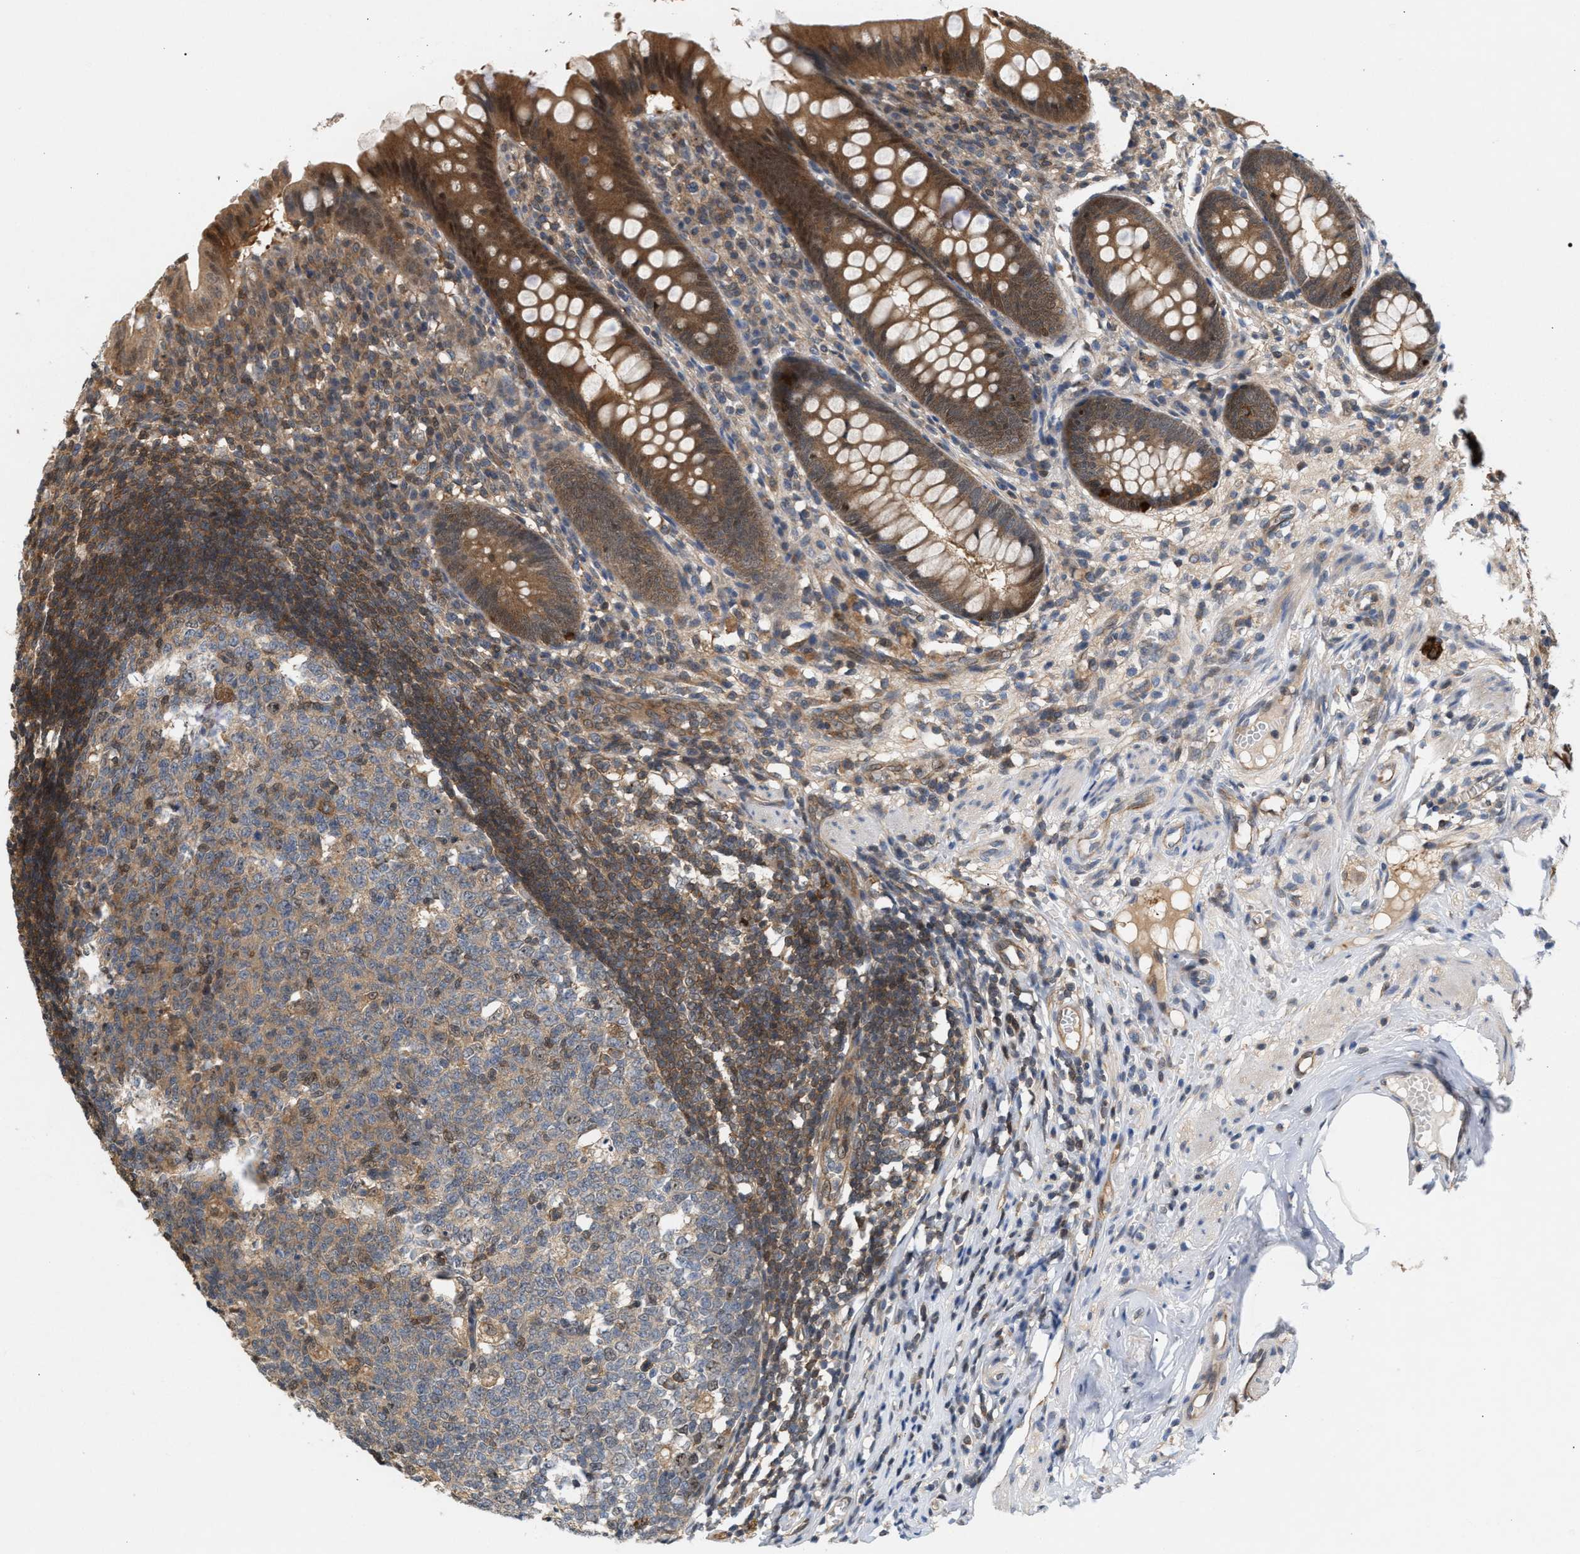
{"staining": {"intensity": "moderate", "quantity": ">75%", "location": "cytoplasmic/membranous,nuclear"}, "tissue": "appendix", "cell_type": "Glandular cells", "image_type": "normal", "snomed": [{"axis": "morphology", "description": "Normal tissue, NOS"}, {"axis": "topography", "description": "Appendix"}], "caption": "A medium amount of moderate cytoplasmic/membranous,nuclear positivity is appreciated in approximately >75% of glandular cells in normal appendix.", "gene": "GLOD4", "patient": {"sex": "male", "age": 56}}